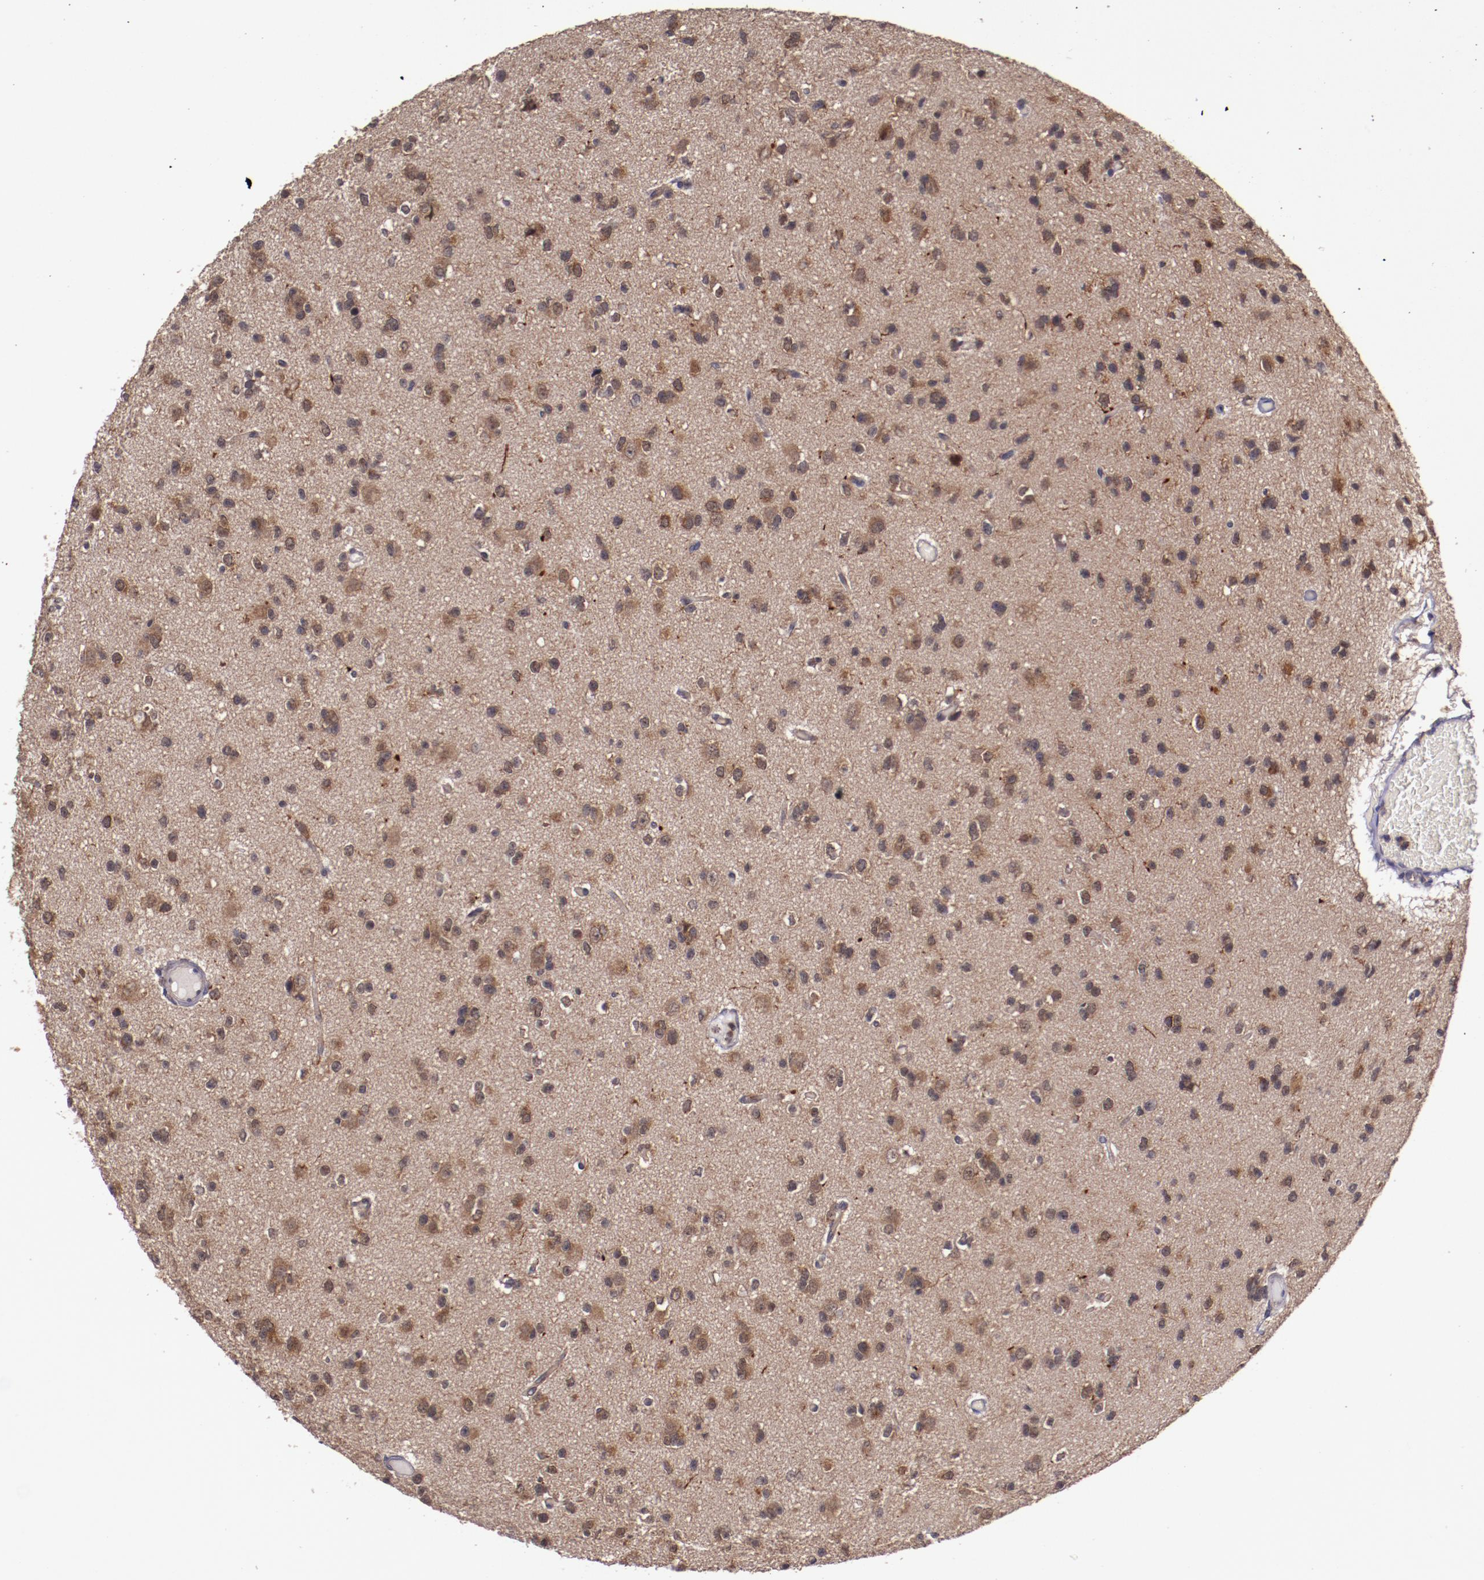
{"staining": {"intensity": "moderate", "quantity": ">75%", "location": "cytoplasmic/membranous"}, "tissue": "glioma", "cell_type": "Tumor cells", "image_type": "cancer", "snomed": [{"axis": "morphology", "description": "Glioma, malignant, Low grade"}, {"axis": "topography", "description": "Brain"}], "caption": "Tumor cells exhibit medium levels of moderate cytoplasmic/membranous positivity in about >75% of cells in malignant glioma (low-grade).", "gene": "FTSJ1", "patient": {"sex": "male", "age": 42}}